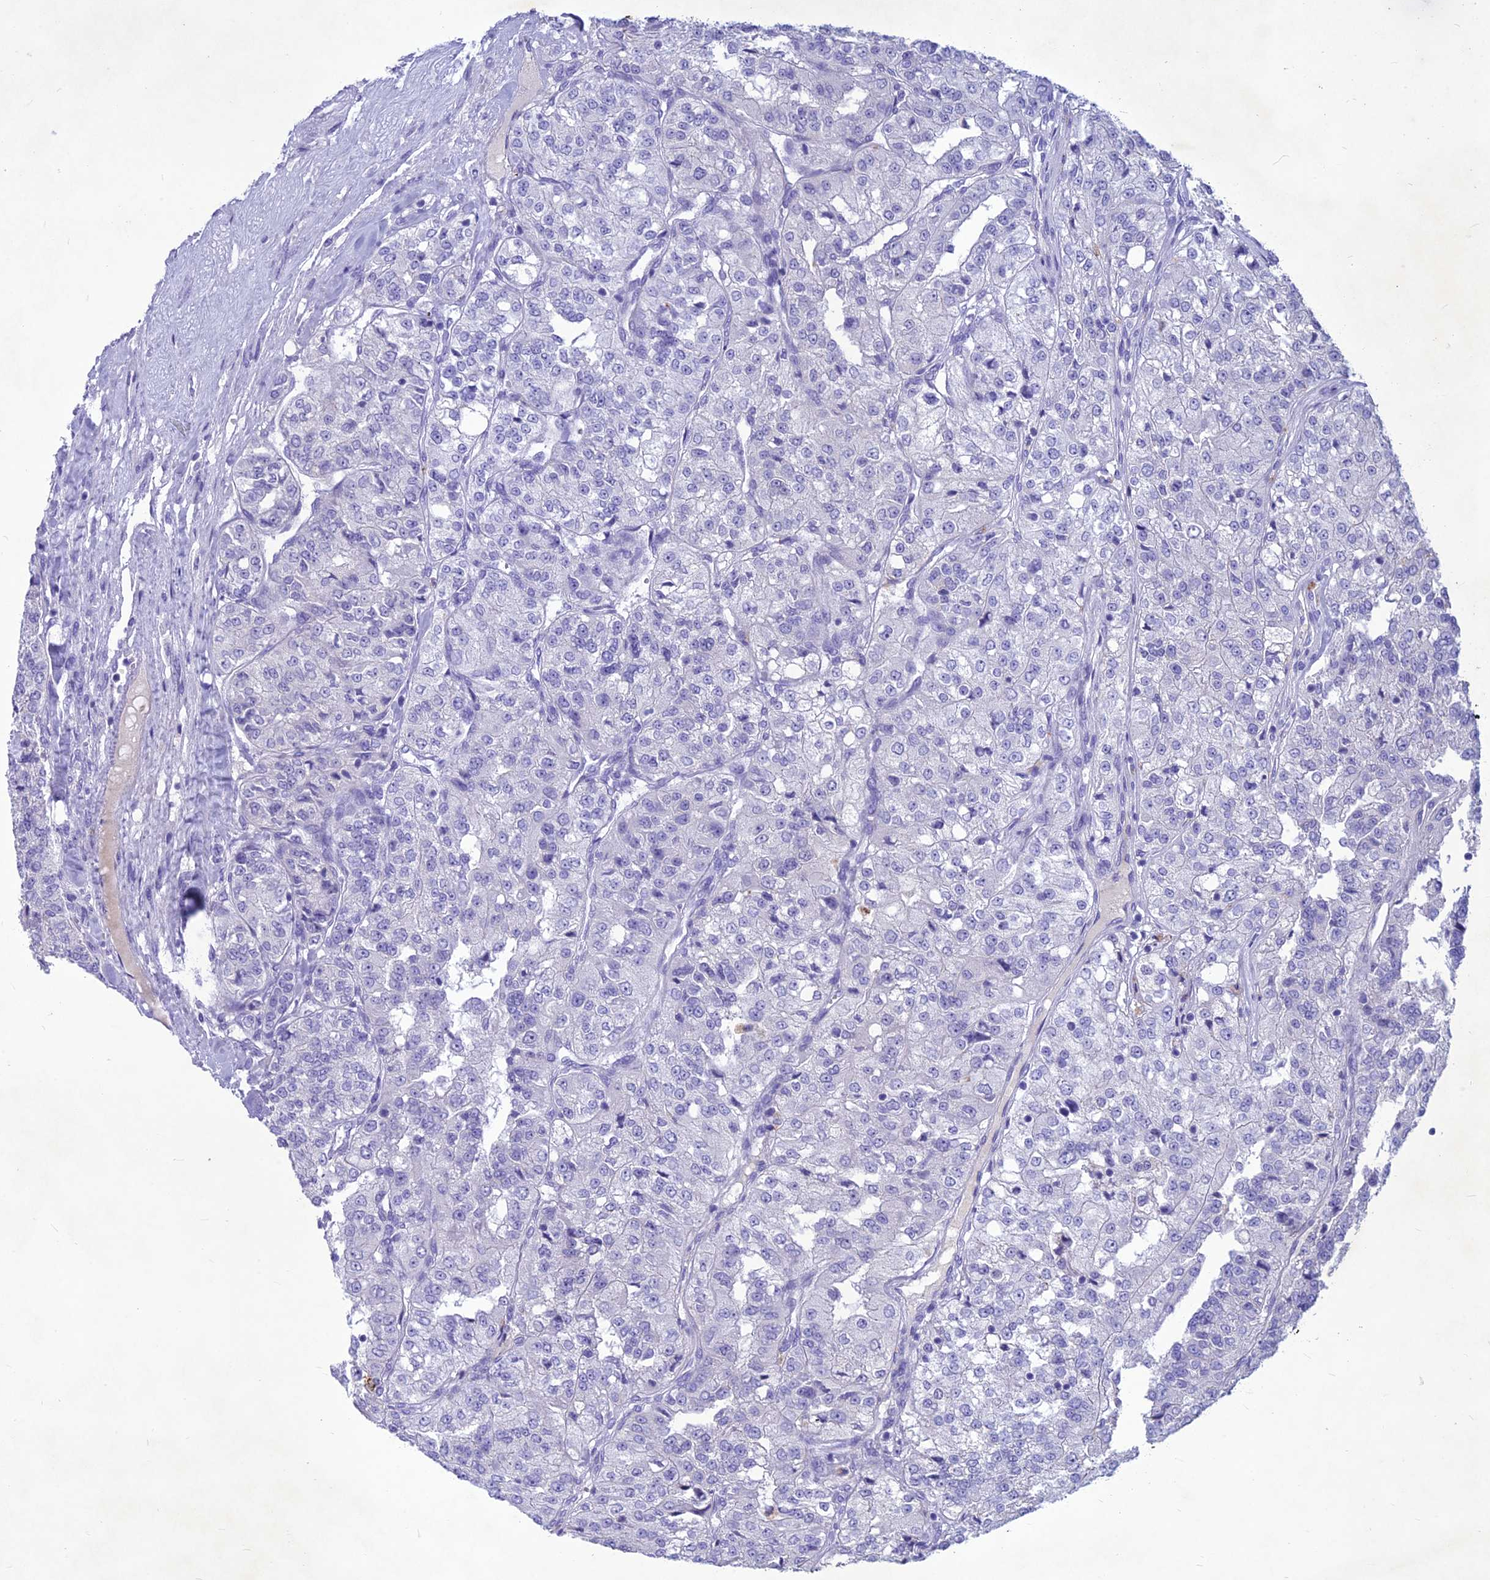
{"staining": {"intensity": "negative", "quantity": "none", "location": "none"}, "tissue": "renal cancer", "cell_type": "Tumor cells", "image_type": "cancer", "snomed": [{"axis": "morphology", "description": "Adenocarcinoma, NOS"}, {"axis": "topography", "description": "Kidney"}], "caption": "Protein analysis of renal cancer reveals no significant staining in tumor cells.", "gene": "IFT172", "patient": {"sex": "female", "age": 63}}